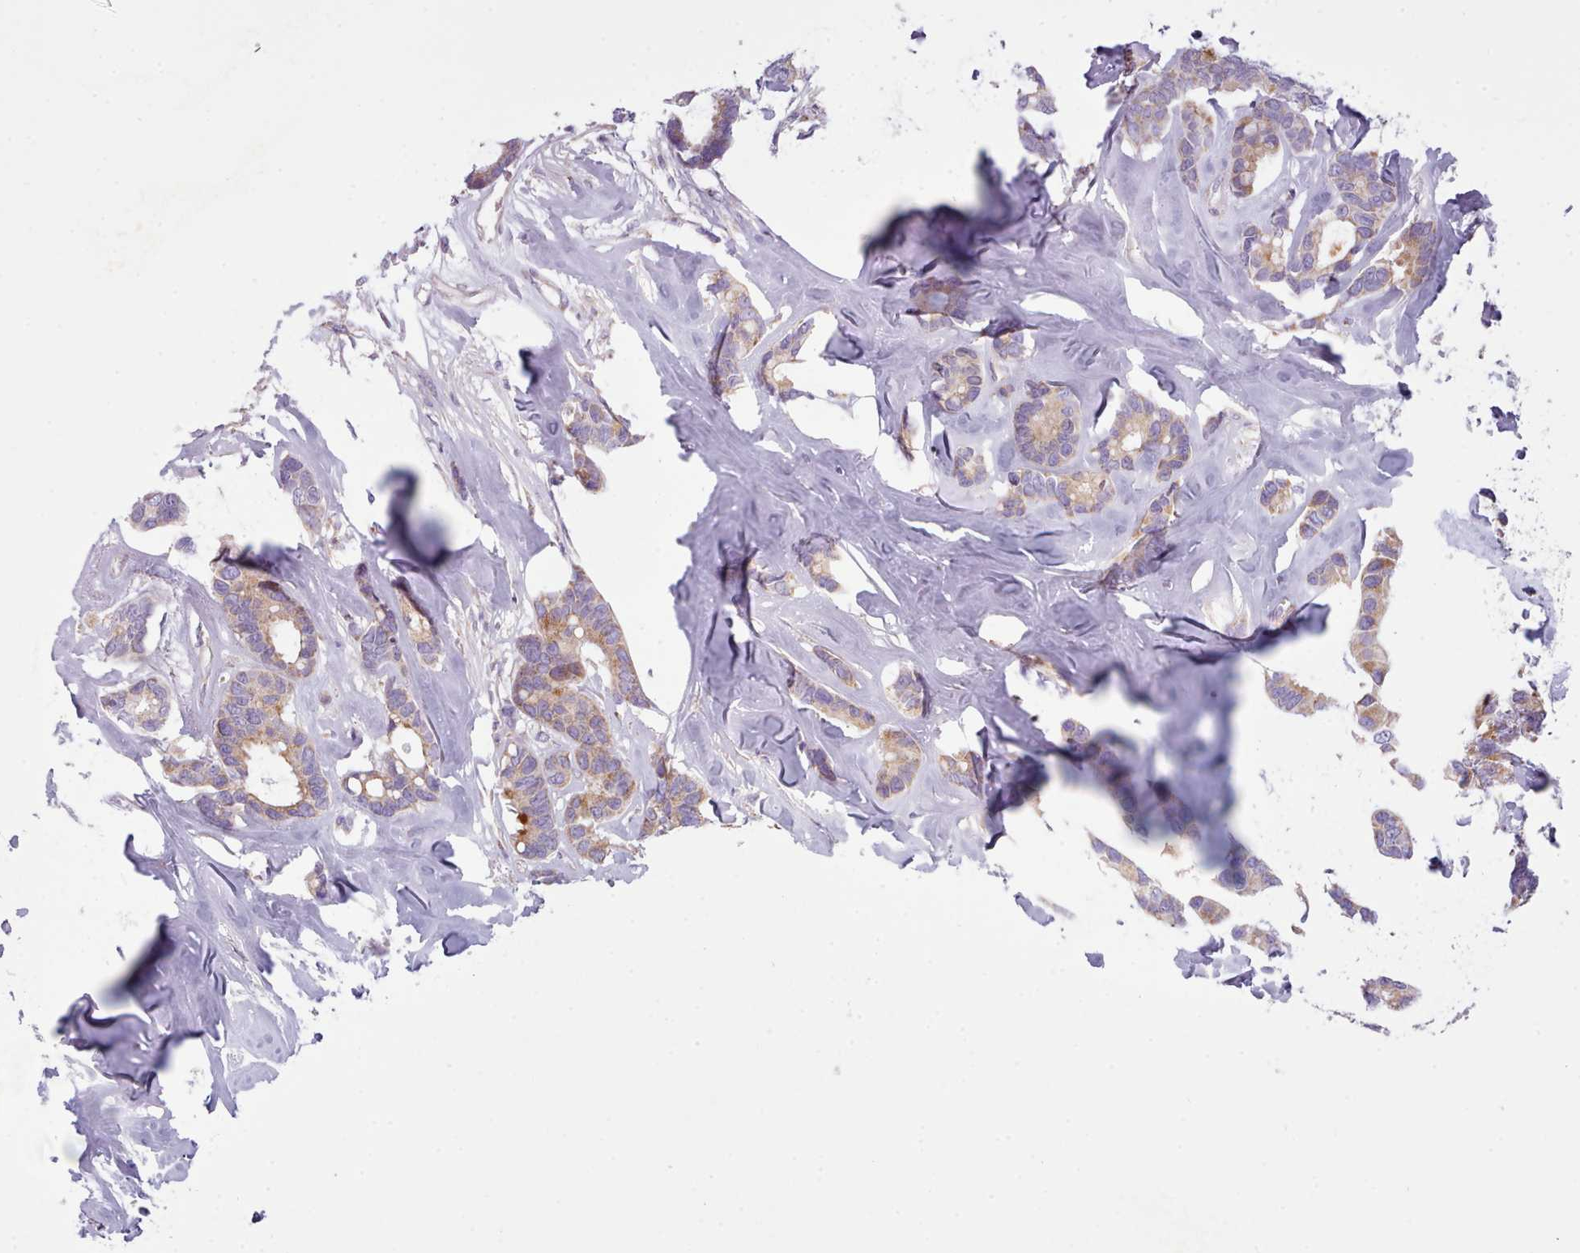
{"staining": {"intensity": "moderate", "quantity": "<25%", "location": "cytoplasmic/membranous"}, "tissue": "breast cancer", "cell_type": "Tumor cells", "image_type": "cancer", "snomed": [{"axis": "morphology", "description": "Duct carcinoma"}, {"axis": "topography", "description": "Breast"}], "caption": "Immunohistochemical staining of human breast cancer shows low levels of moderate cytoplasmic/membranous expression in approximately <25% of tumor cells.", "gene": "SLC52A3", "patient": {"sex": "female", "age": 87}}